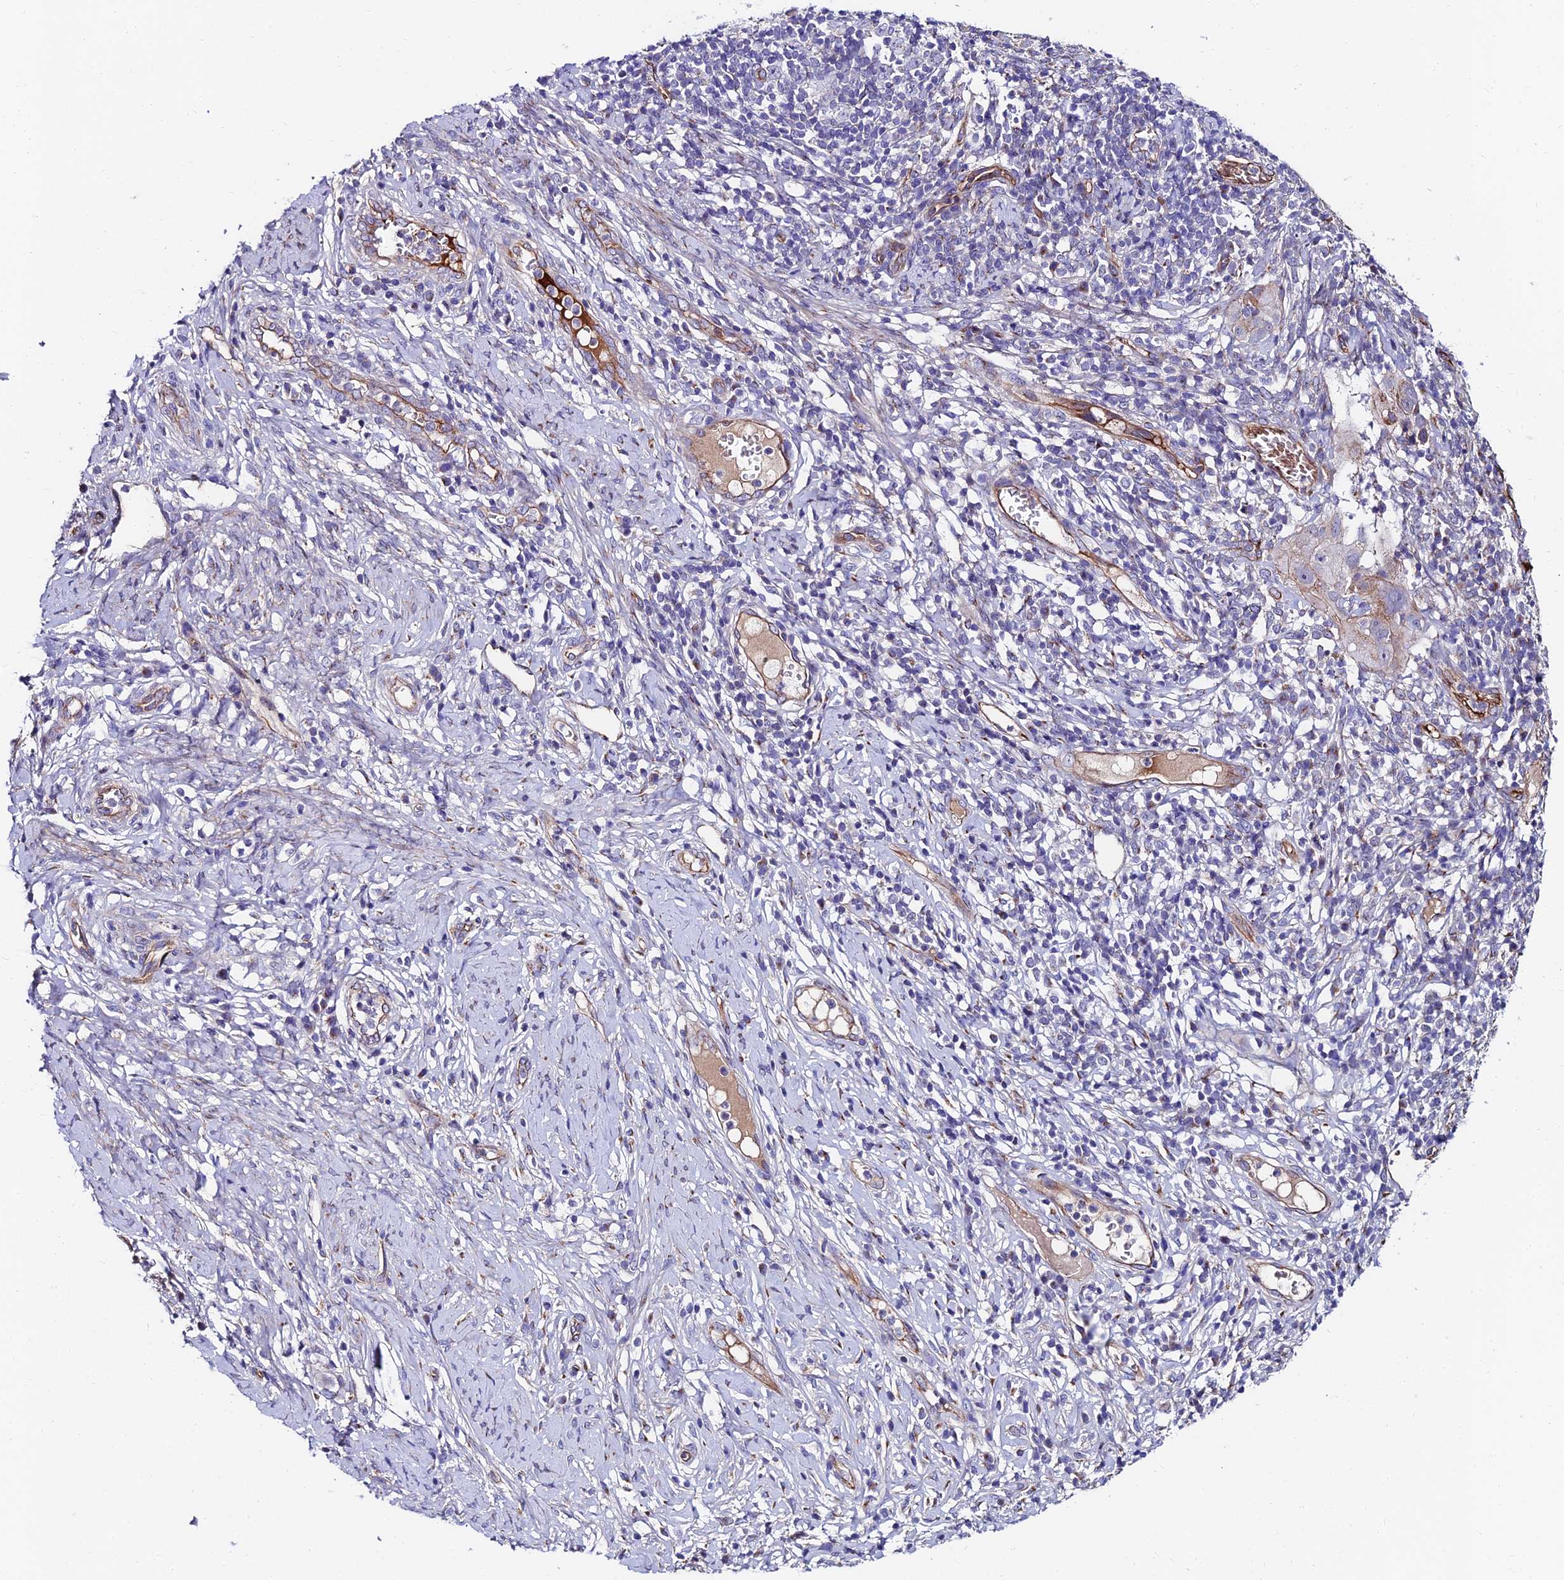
{"staining": {"intensity": "negative", "quantity": "none", "location": "none"}, "tissue": "cervical cancer", "cell_type": "Tumor cells", "image_type": "cancer", "snomed": [{"axis": "morphology", "description": "Squamous cell carcinoma, NOS"}, {"axis": "topography", "description": "Cervix"}], "caption": "Squamous cell carcinoma (cervical) was stained to show a protein in brown. There is no significant staining in tumor cells. (DAB immunohistochemistry, high magnification).", "gene": "ADGRF3", "patient": {"sex": "female", "age": 31}}